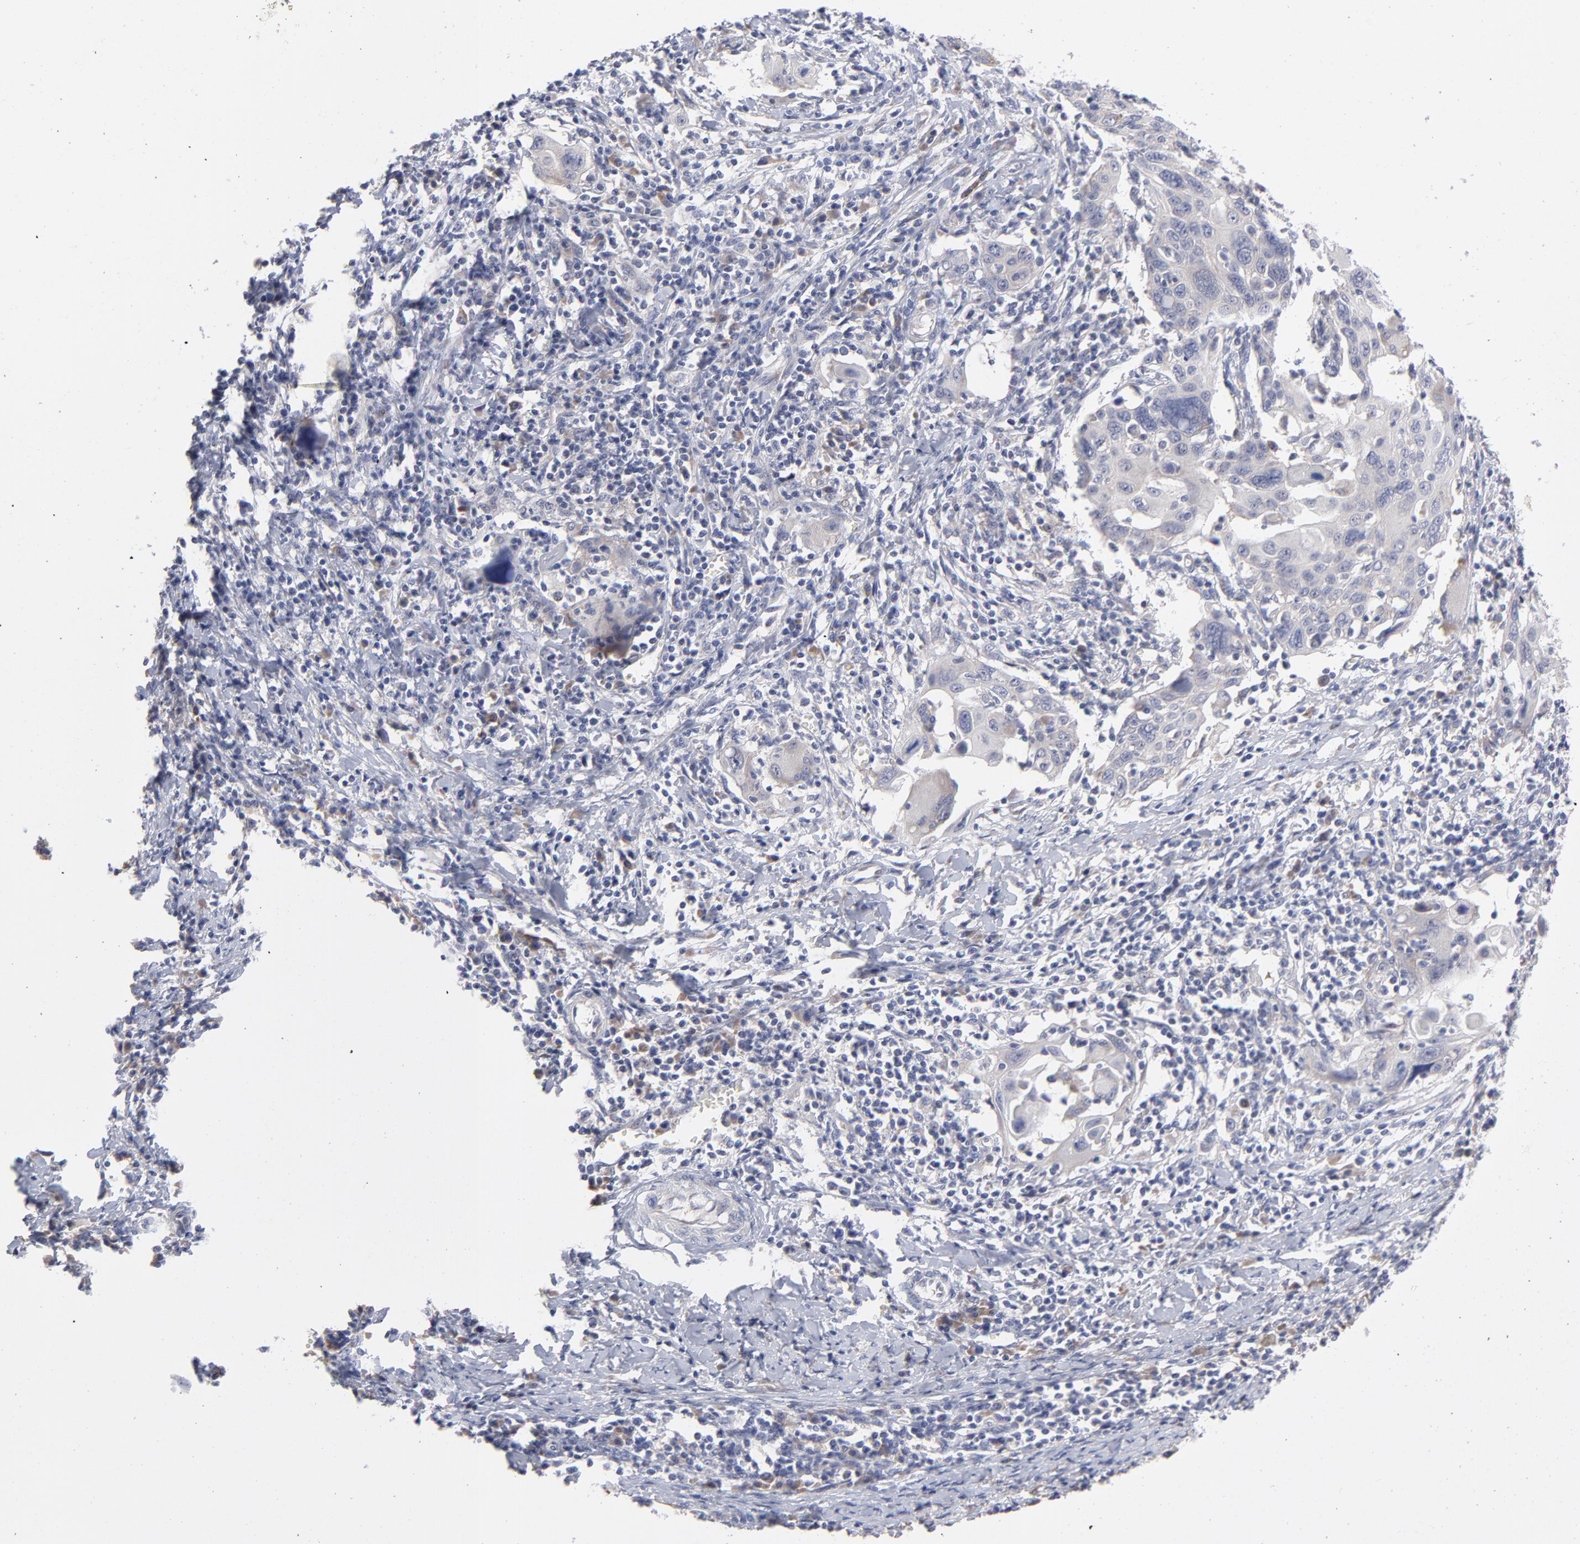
{"staining": {"intensity": "negative", "quantity": "none", "location": "none"}, "tissue": "cervical cancer", "cell_type": "Tumor cells", "image_type": "cancer", "snomed": [{"axis": "morphology", "description": "Squamous cell carcinoma, NOS"}, {"axis": "topography", "description": "Cervix"}], "caption": "This is an immunohistochemistry (IHC) micrograph of human squamous cell carcinoma (cervical). There is no expression in tumor cells.", "gene": "RPS24", "patient": {"sex": "female", "age": 54}}